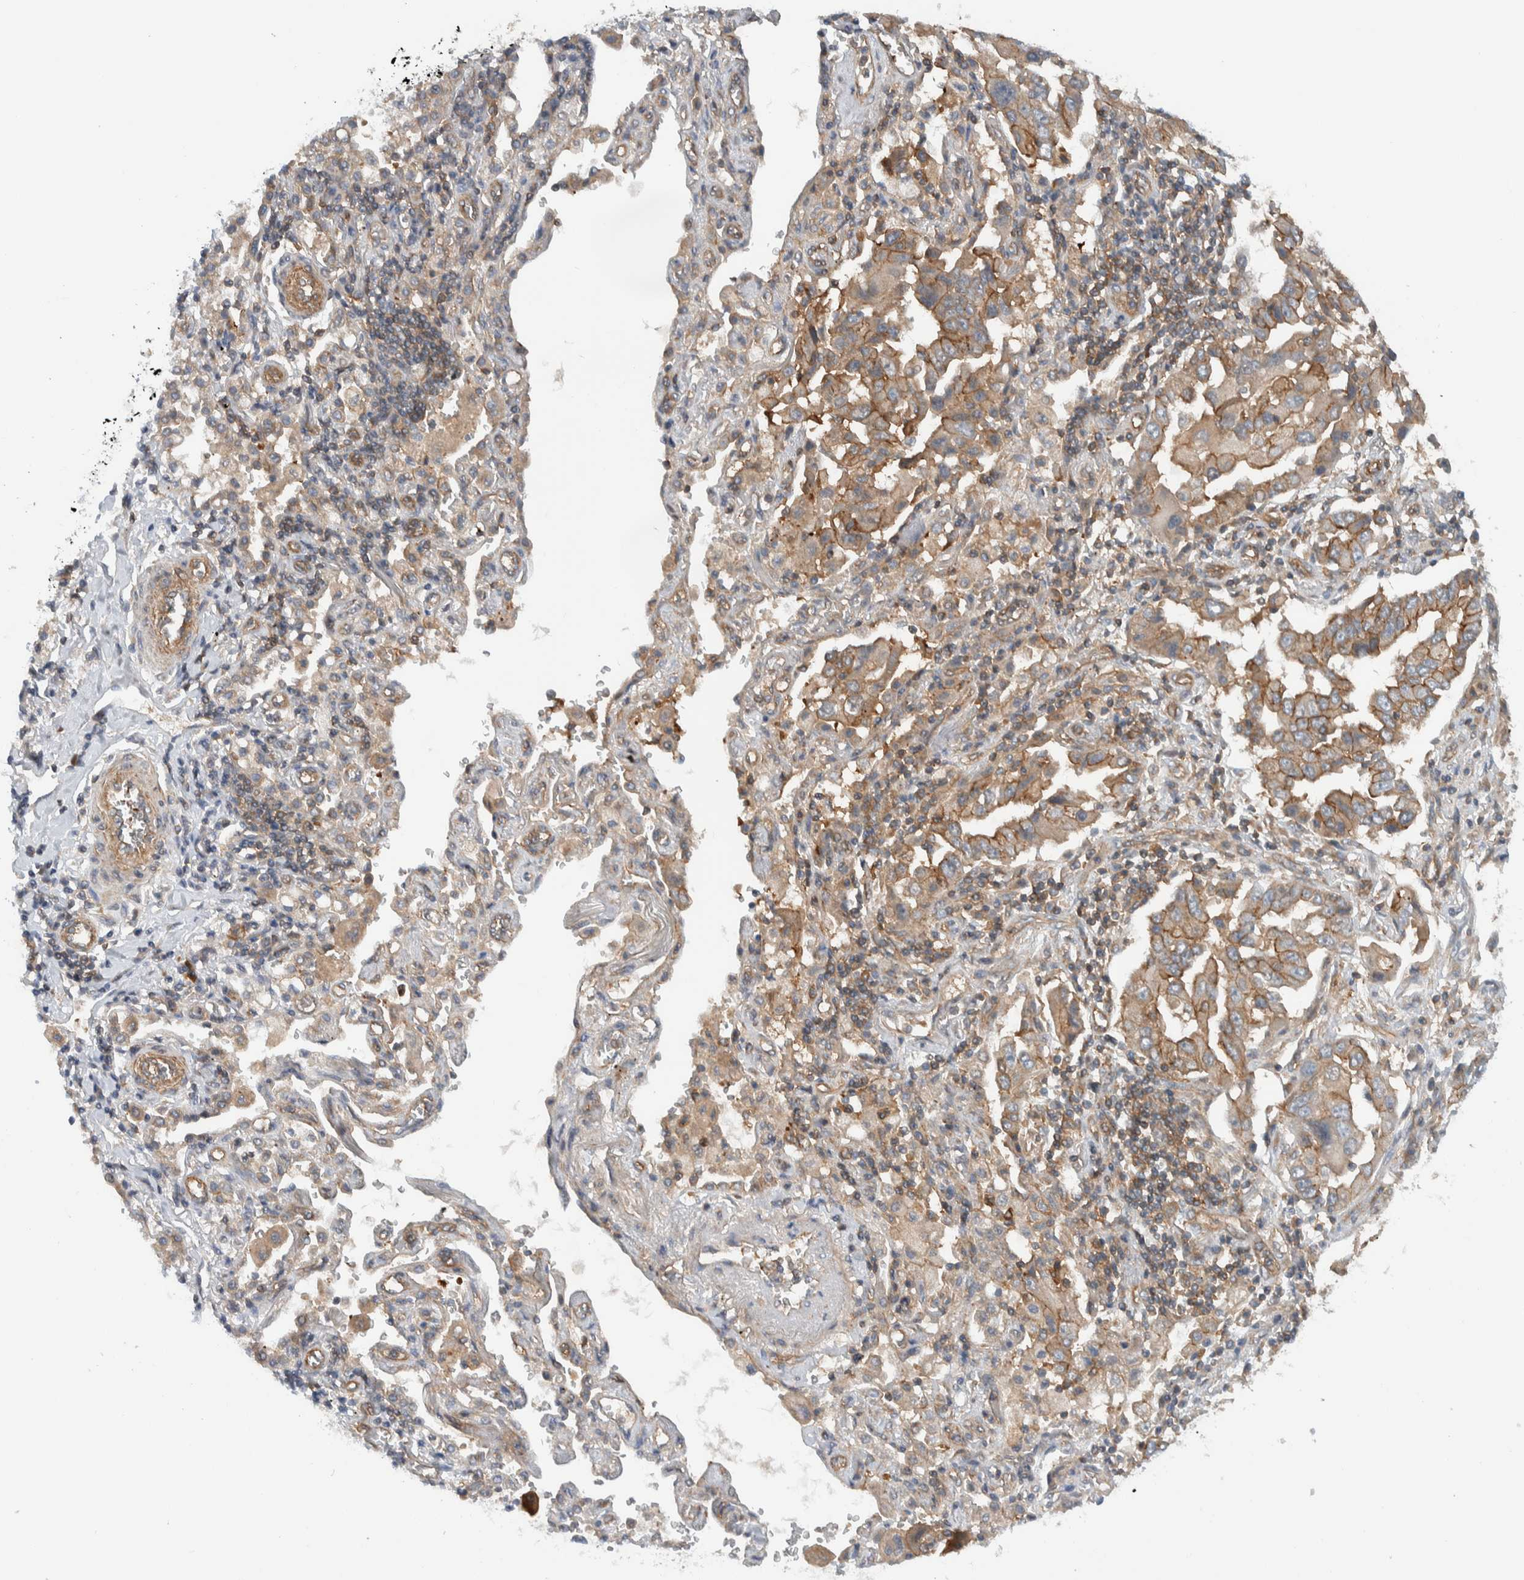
{"staining": {"intensity": "moderate", "quantity": ">75%", "location": "cytoplasmic/membranous"}, "tissue": "lung cancer", "cell_type": "Tumor cells", "image_type": "cancer", "snomed": [{"axis": "morphology", "description": "Adenocarcinoma, NOS"}, {"axis": "topography", "description": "Lung"}], "caption": "Lung adenocarcinoma stained with a protein marker demonstrates moderate staining in tumor cells.", "gene": "MPRIP", "patient": {"sex": "female", "age": 65}}